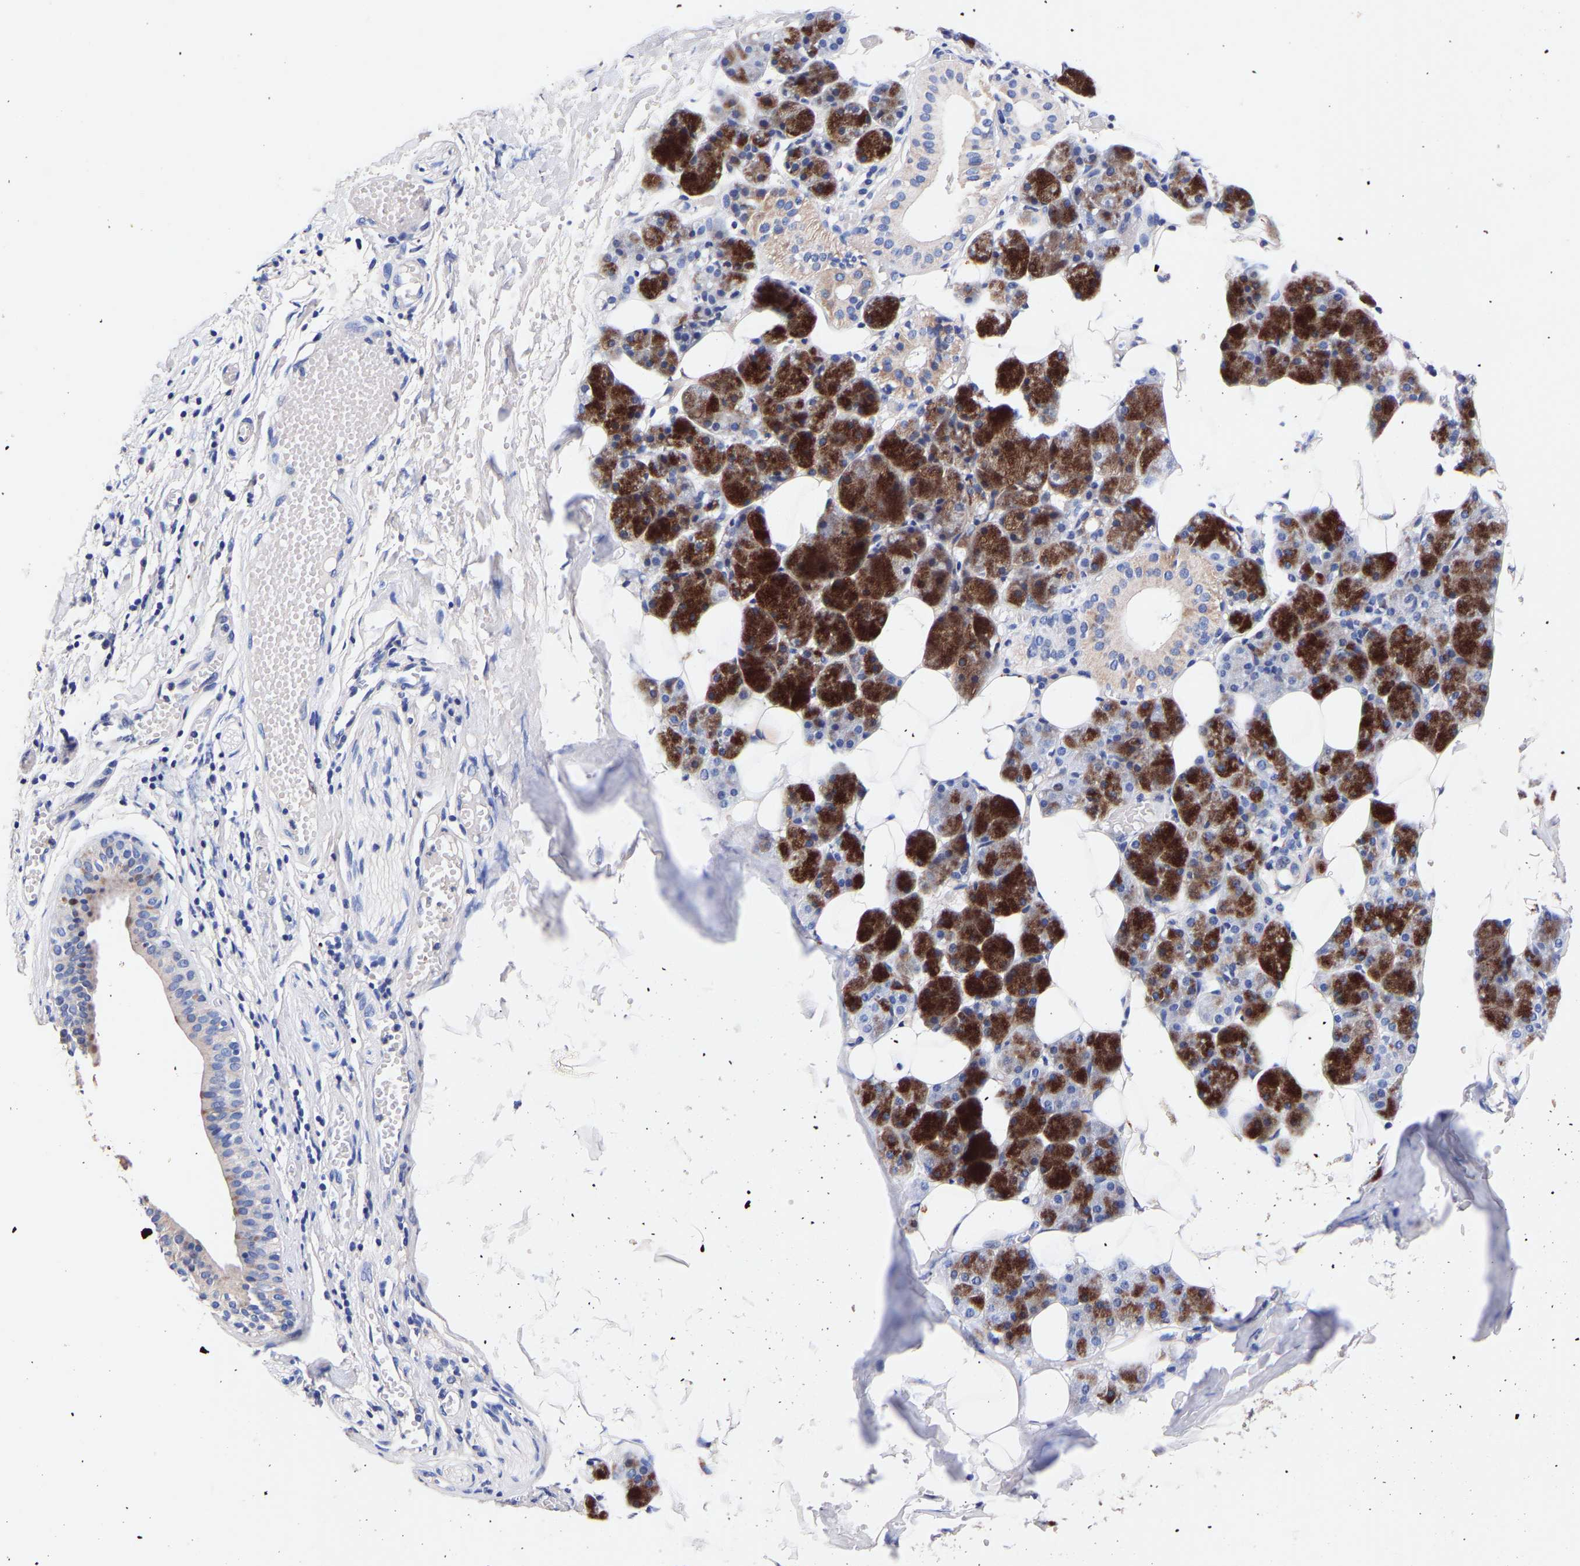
{"staining": {"intensity": "strong", "quantity": "25%-75%", "location": "cytoplasmic/membranous"}, "tissue": "salivary gland", "cell_type": "Glandular cells", "image_type": "normal", "snomed": [{"axis": "morphology", "description": "Normal tissue, NOS"}, {"axis": "topography", "description": "Salivary gland"}], "caption": "The histopathology image demonstrates staining of benign salivary gland, revealing strong cytoplasmic/membranous protein positivity (brown color) within glandular cells.", "gene": "SEM1", "patient": {"sex": "female", "age": 33}}